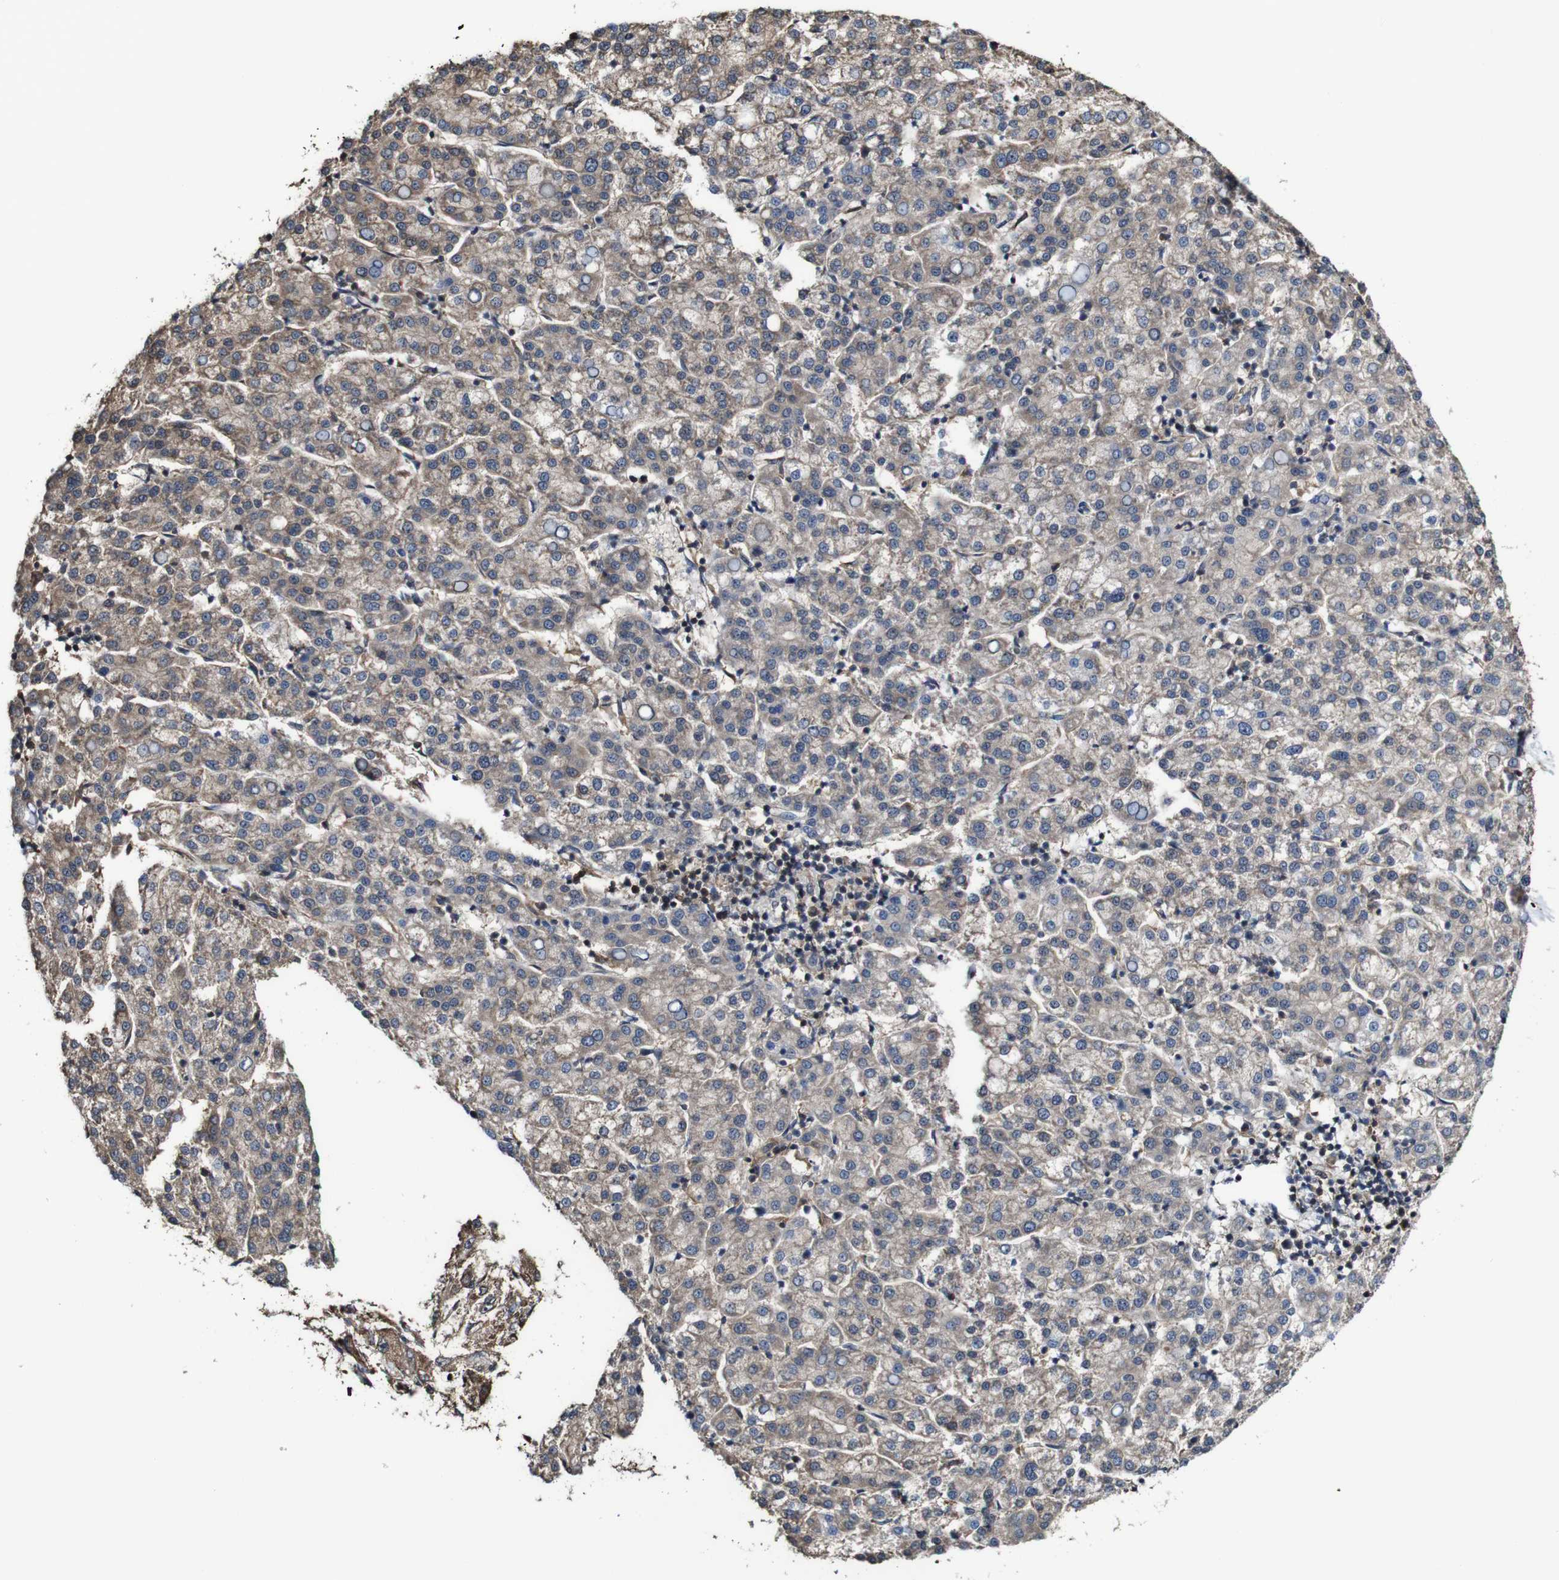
{"staining": {"intensity": "weak", "quantity": "25%-75%", "location": "cytoplasmic/membranous"}, "tissue": "liver cancer", "cell_type": "Tumor cells", "image_type": "cancer", "snomed": [{"axis": "morphology", "description": "Carcinoma, Hepatocellular, NOS"}, {"axis": "topography", "description": "Liver"}], "caption": "Protein expression analysis of human liver cancer (hepatocellular carcinoma) reveals weak cytoplasmic/membranous expression in approximately 25%-75% of tumor cells. Nuclei are stained in blue.", "gene": "PTPRR", "patient": {"sex": "female", "age": 58}}